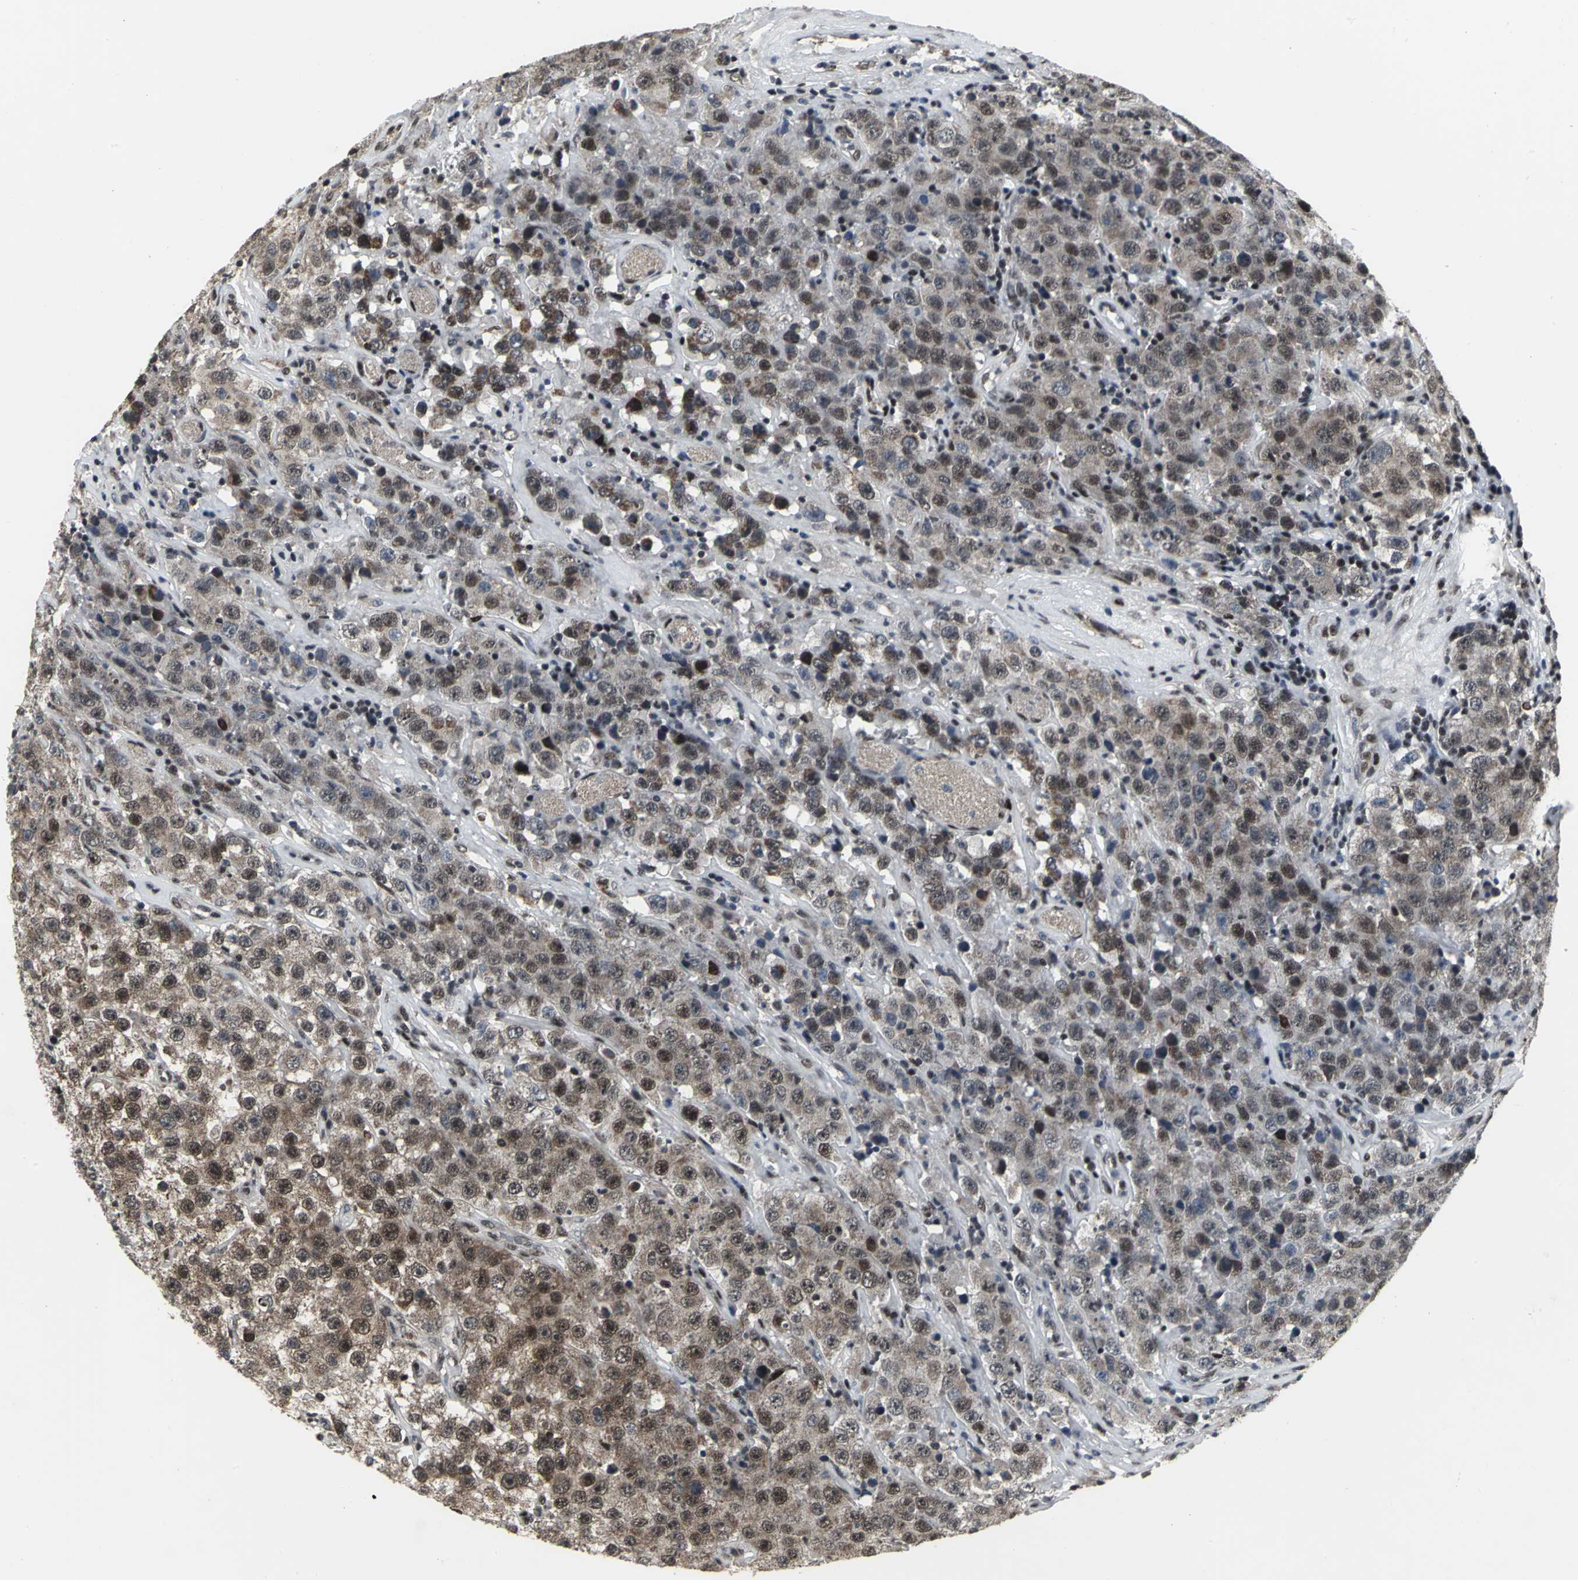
{"staining": {"intensity": "moderate", "quantity": "25%-75%", "location": "nuclear"}, "tissue": "testis cancer", "cell_type": "Tumor cells", "image_type": "cancer", "snomed": [{"axis": "morphology", "description": "Seminoma, NOS"}, {"axis": "topography", "description": "Testis"}], "caption": "Human seminoma (testis) stained for a protein (brown) exhibits moderate nuclear positive staining in approximately 25%-75% of tumor cells.", "gene": "SRF", "patient": {"sex": "male", "age": 52}}